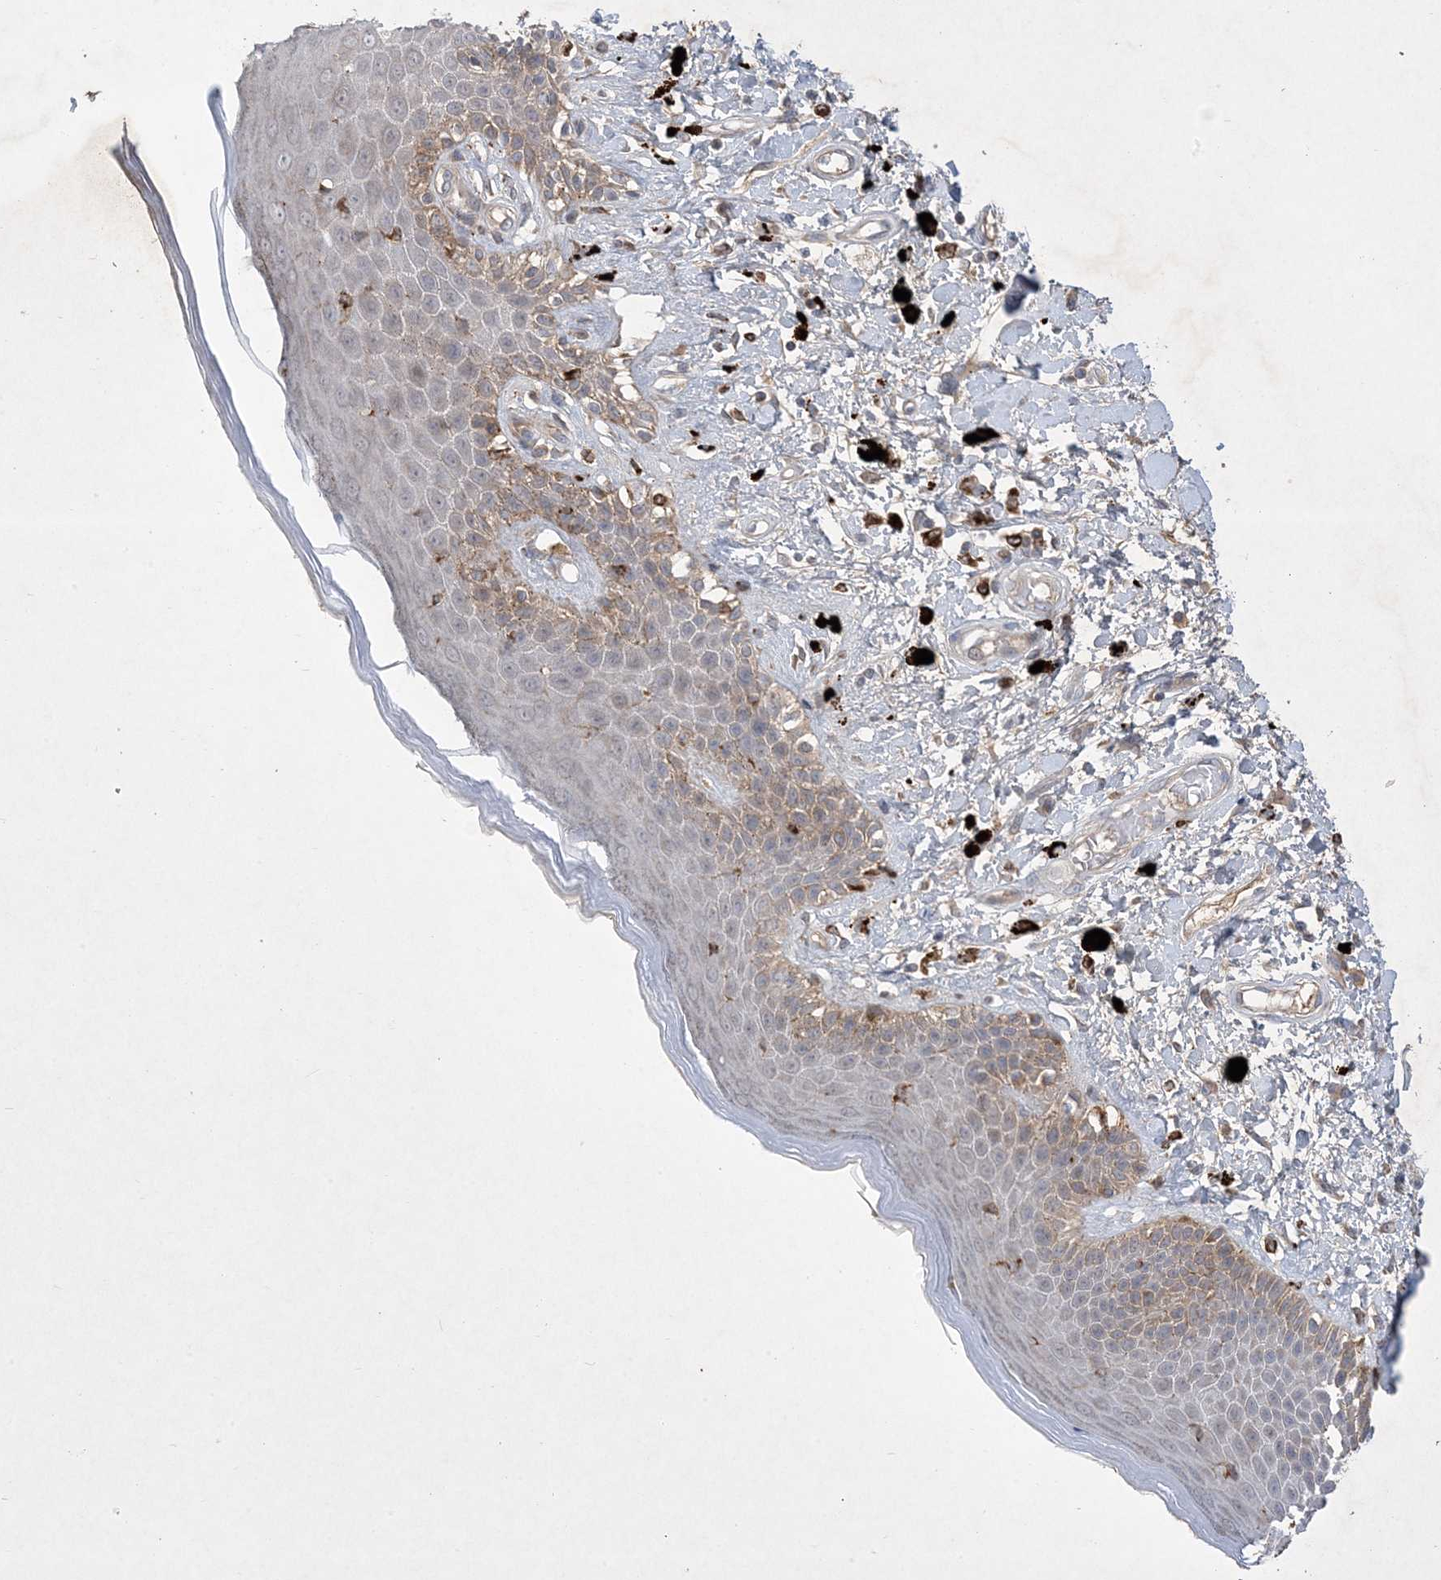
{"staining": {"intensity": "moderate", "quantity": "25%-75%", "location": "cytoplasmic/membranous"}, "tissue": "skin", "cell_type": "Epidermal cells", "image_type": "normal", "snomed": [{"axis": "morphology", "description": "Normal tissue, NOS"}, {"axis": "topography", "description": "Anal"}], "caption": "An immunohistochemistry (IHC) micrograph of unremarkable tissue is shown. Protein staining in brown shows moderate cytoplasmic/membranous positivity in skin within epidermal cells. (Stains: DAB (3,3'-diaminobenzidine) in brown, nuclei in blue, Microscopy: brightfield microscopy at high magnification).", "gene": "MASP2", "patient": {"sex": "female", "age": 78}}